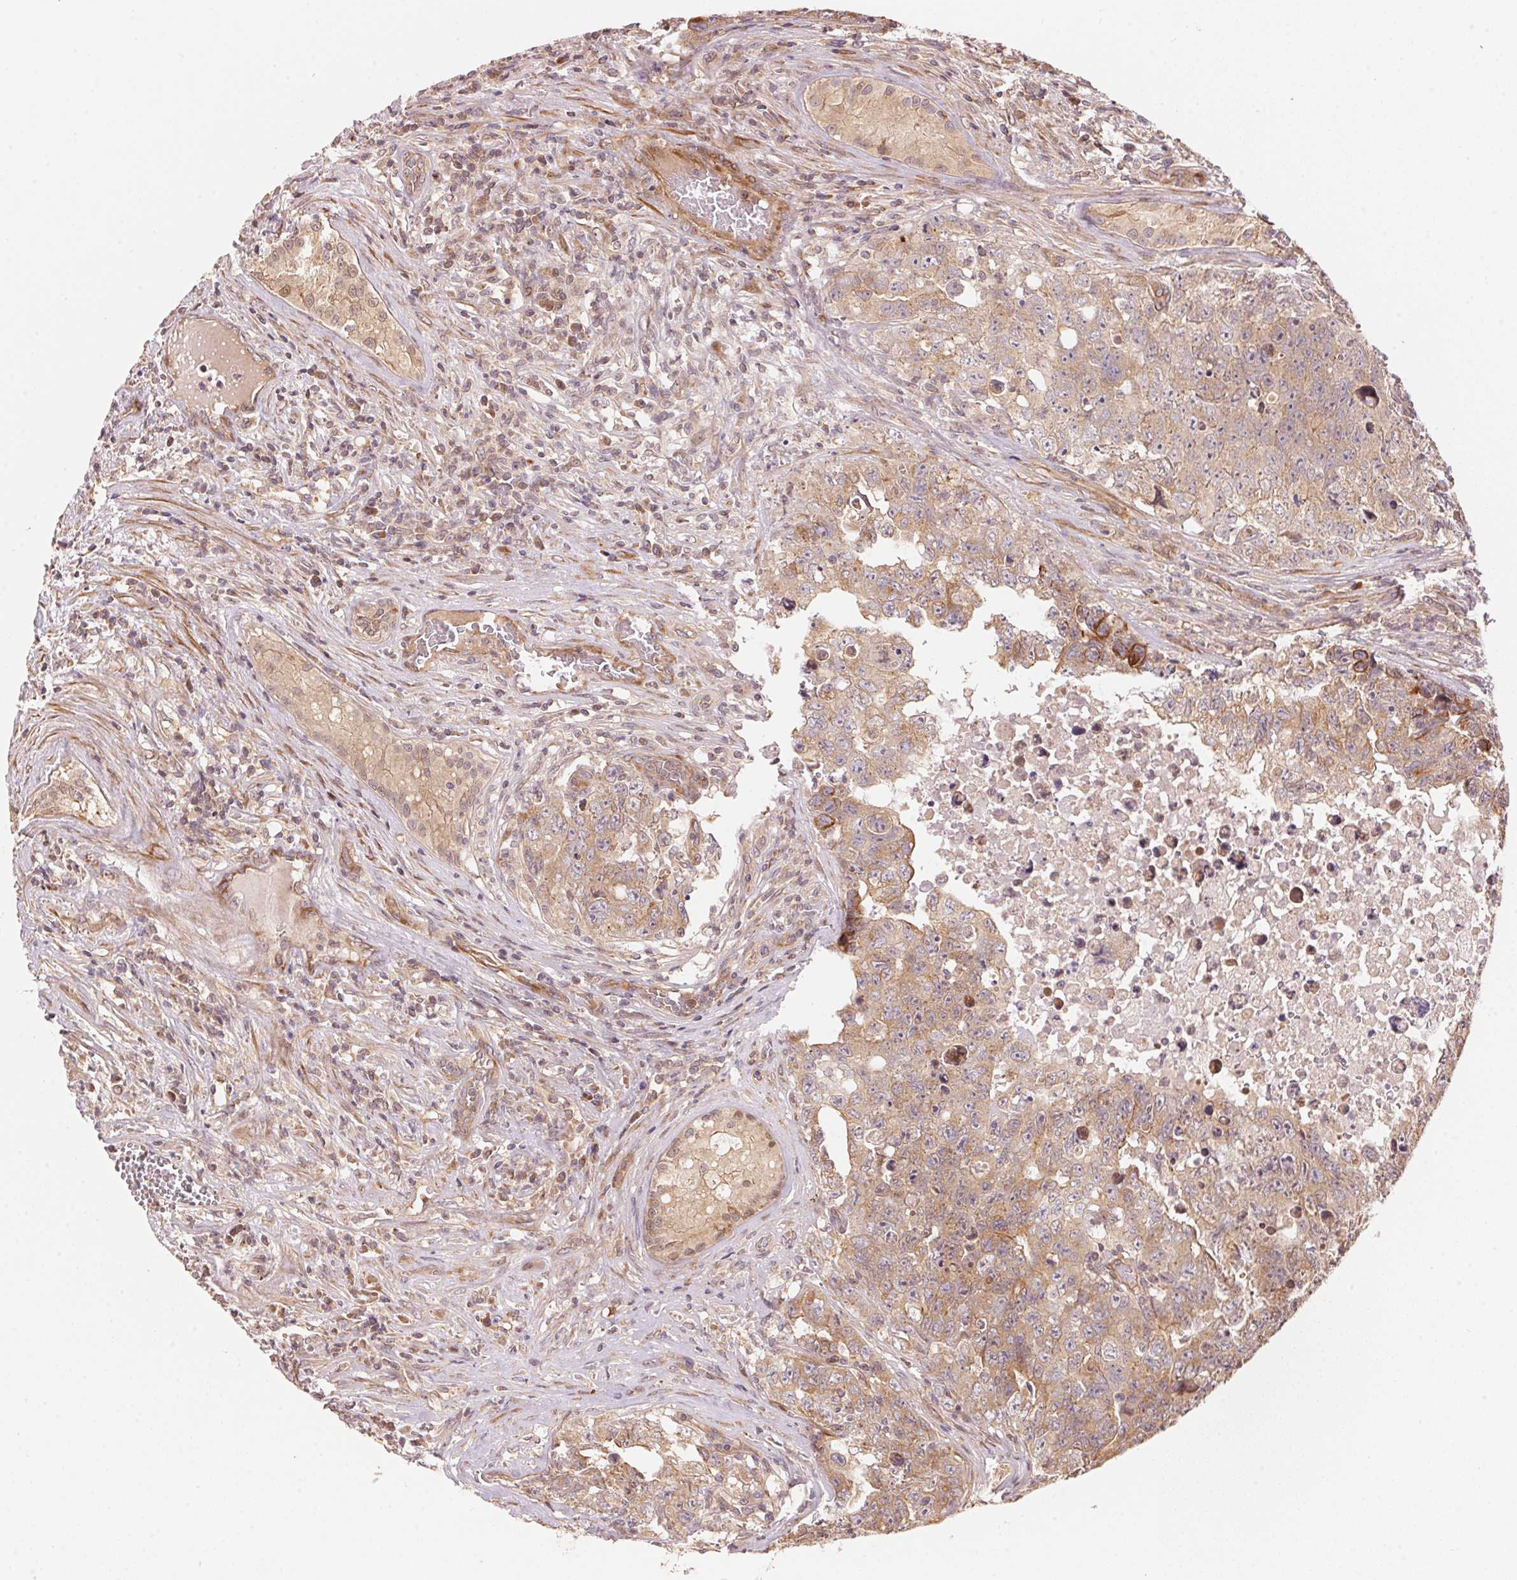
{"staining": {"intensity": "moderate", "quantity": ">75%", "location": "cytoplasmic/membranous"}, "tissue": "testis cancer", "cell_type": "Tumor cells", "image_type": "cancer", "snomed": [{"axis": "morphology", "description": "Carcinoma, Embryonal, NOS"}, {"axis": "topography", "description": "Testis"}], "caption": "Embryonal carcinoma (testis) stained with DAB immunohistochemistry (IHC) shows medium levels of moderate cytoplasmic/membranous expression in about >75% of tumor cells. The staining was performed using DAB, with brown indicating positive protein expression. Nuclei are stained blue with hematoxylin.", "gene": "TNIP2", "patient": {"sex": "male", "age": 24}}